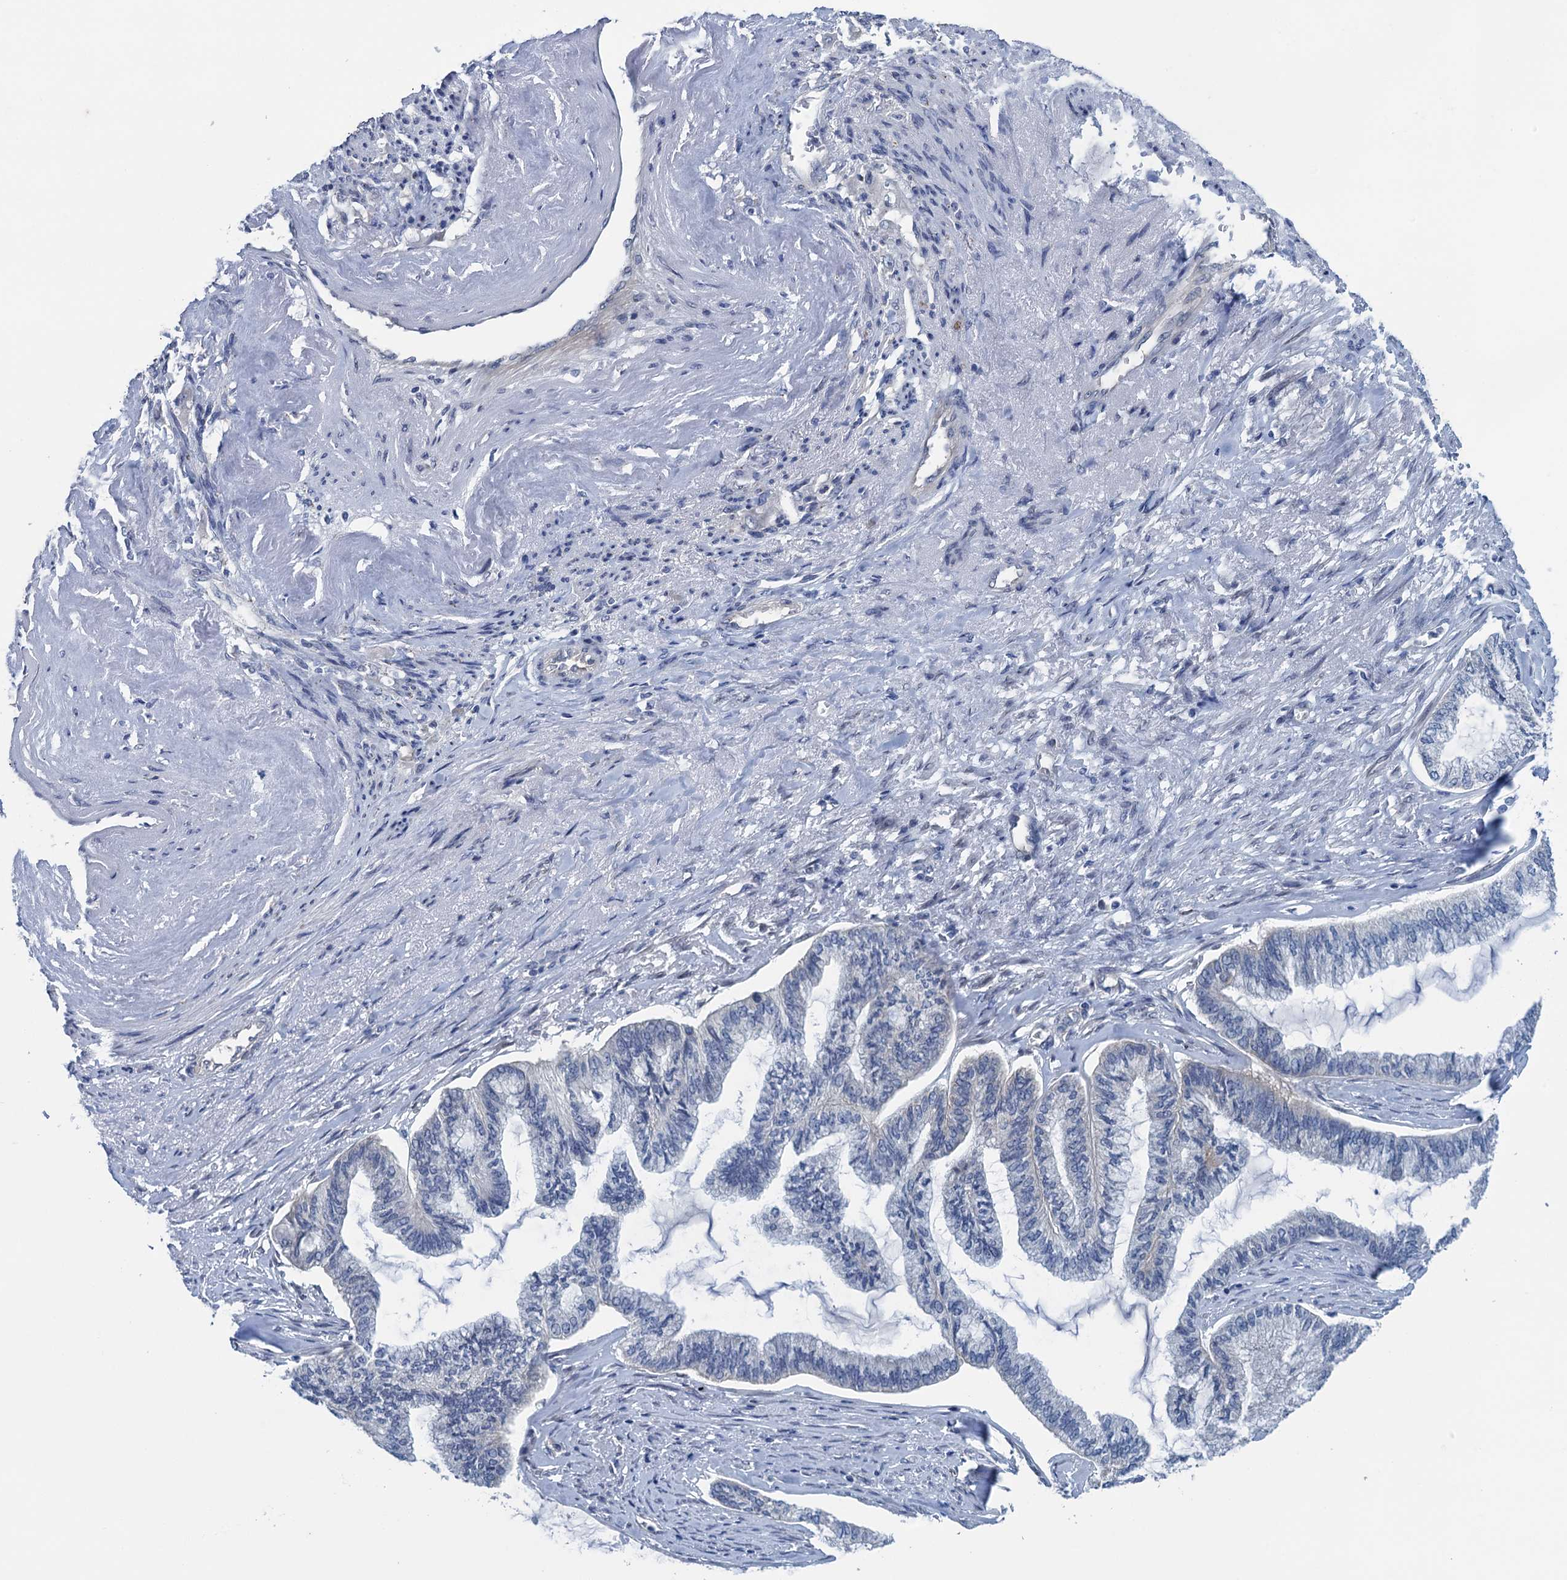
{"staining": {"intensity": "negative", "quantity": "none", "location": "none"}, "tissue": "endometrial cancer", "cell_type": "Tumor cells", "image_type": "cancer", "snomed": [{"axis": "morphology", "description": "Adenocarcinoma, NOS"}, {"axis": "topography", "description": "Endometrium"}], "caption": "DAB immunohistochemical staining of adenocarcinoma (endometrial) shows no significant expression in tumor cells. (DAB (3,3'-diaminobenzidine) IHC visualized using brightfield microscopy, high magnification).", "gene": "CTU2", "patient": {"sex": "female", "age": 86}}